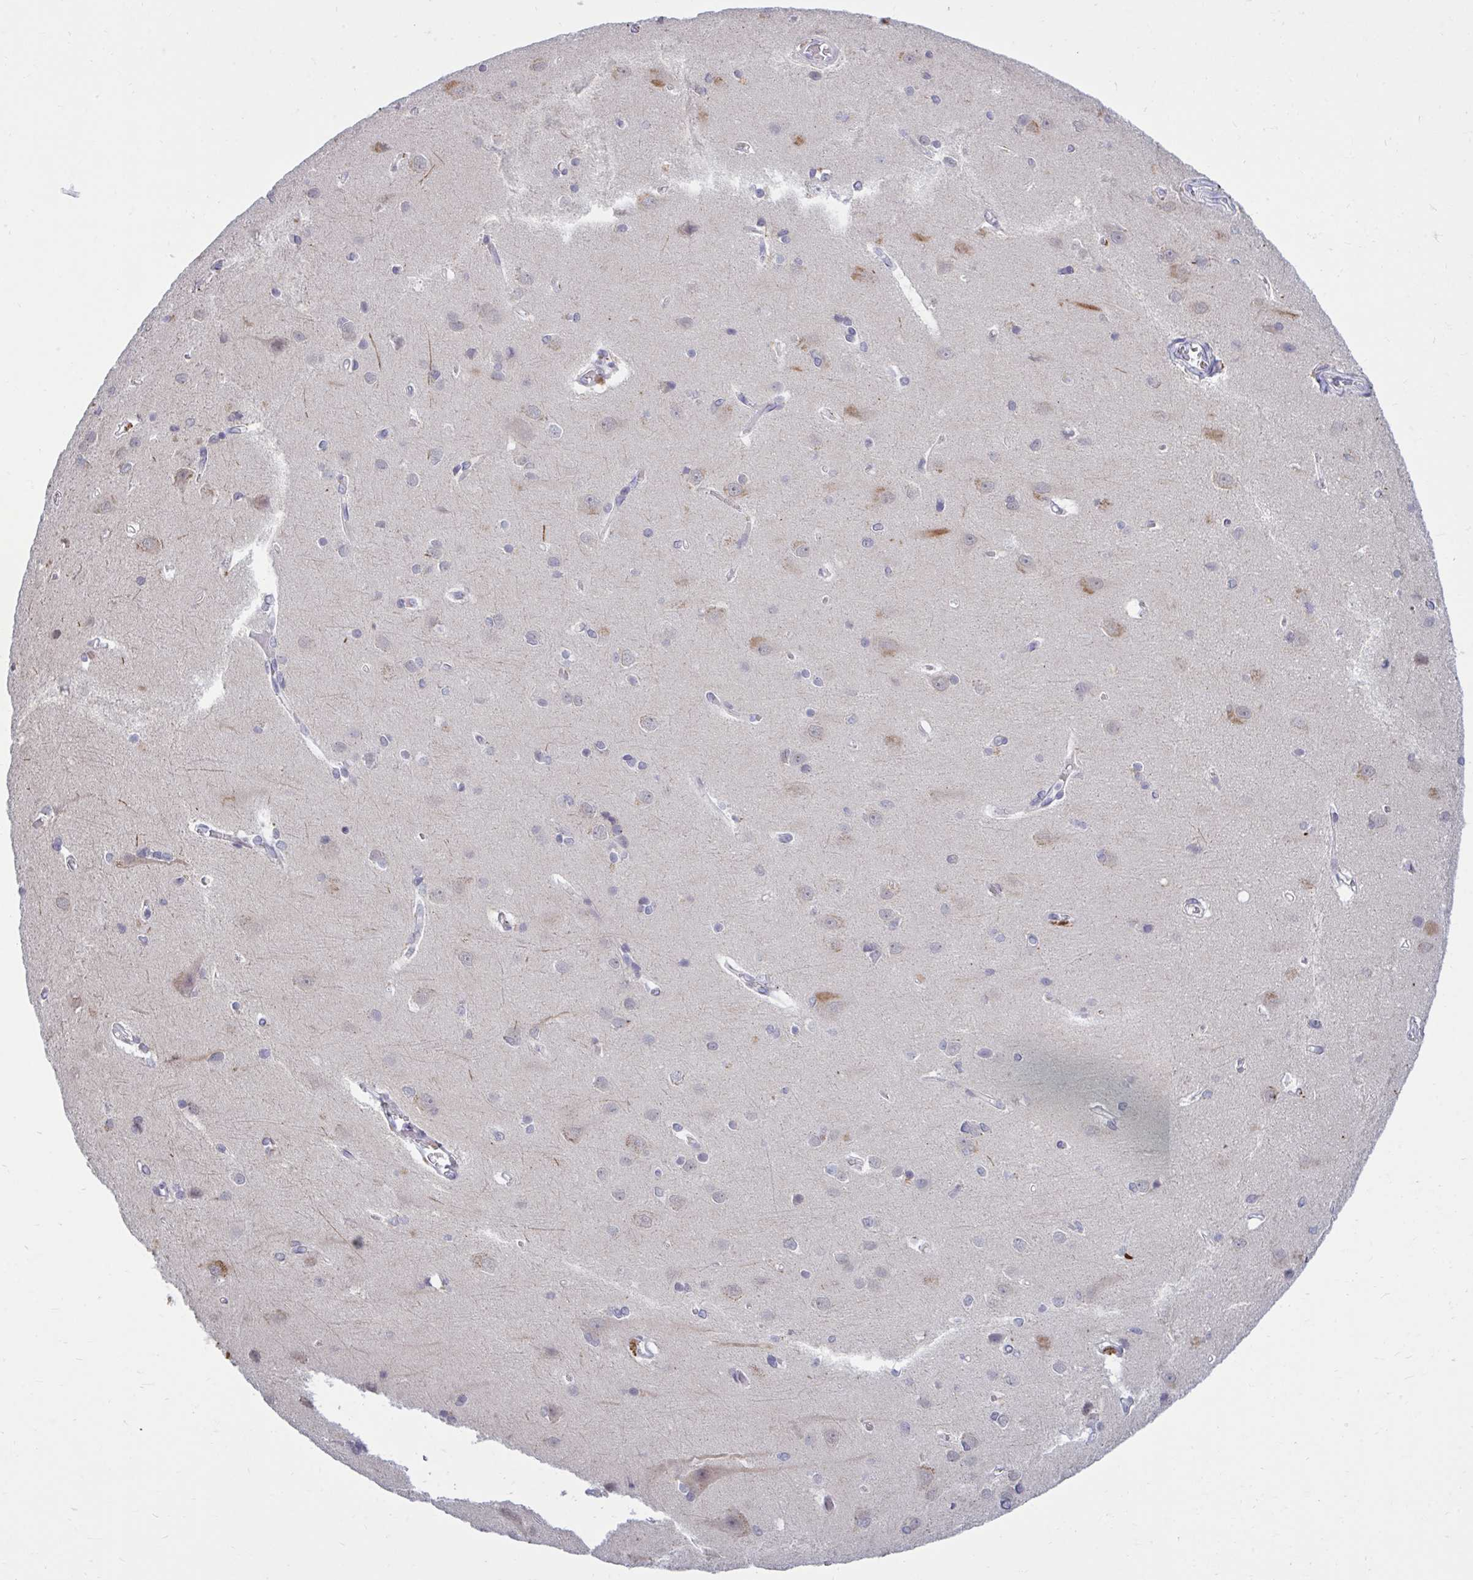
{"staining": {"intensity": "weak", "quantity": ">75%", "location": "cytoplasmic/membranous"}, "tissue": "cerebral cortex", "cell_type": "Endothelial cells", "image_type": "normal", "snomed": [{"axis": "morphology", "description": "Normal tissue, NOS"}, {"axis": "topography", "description": "Cerebral cortex"}], "caption": "A micrograph showing weak cytoplasmic/membranous expression in approximately >75% of endothelial cells in benign cerebral cortex, as visualized by brown immunohistochemical staining.", "gene": "ARPP19", "patient": {"sex": "male", "age": 37}}